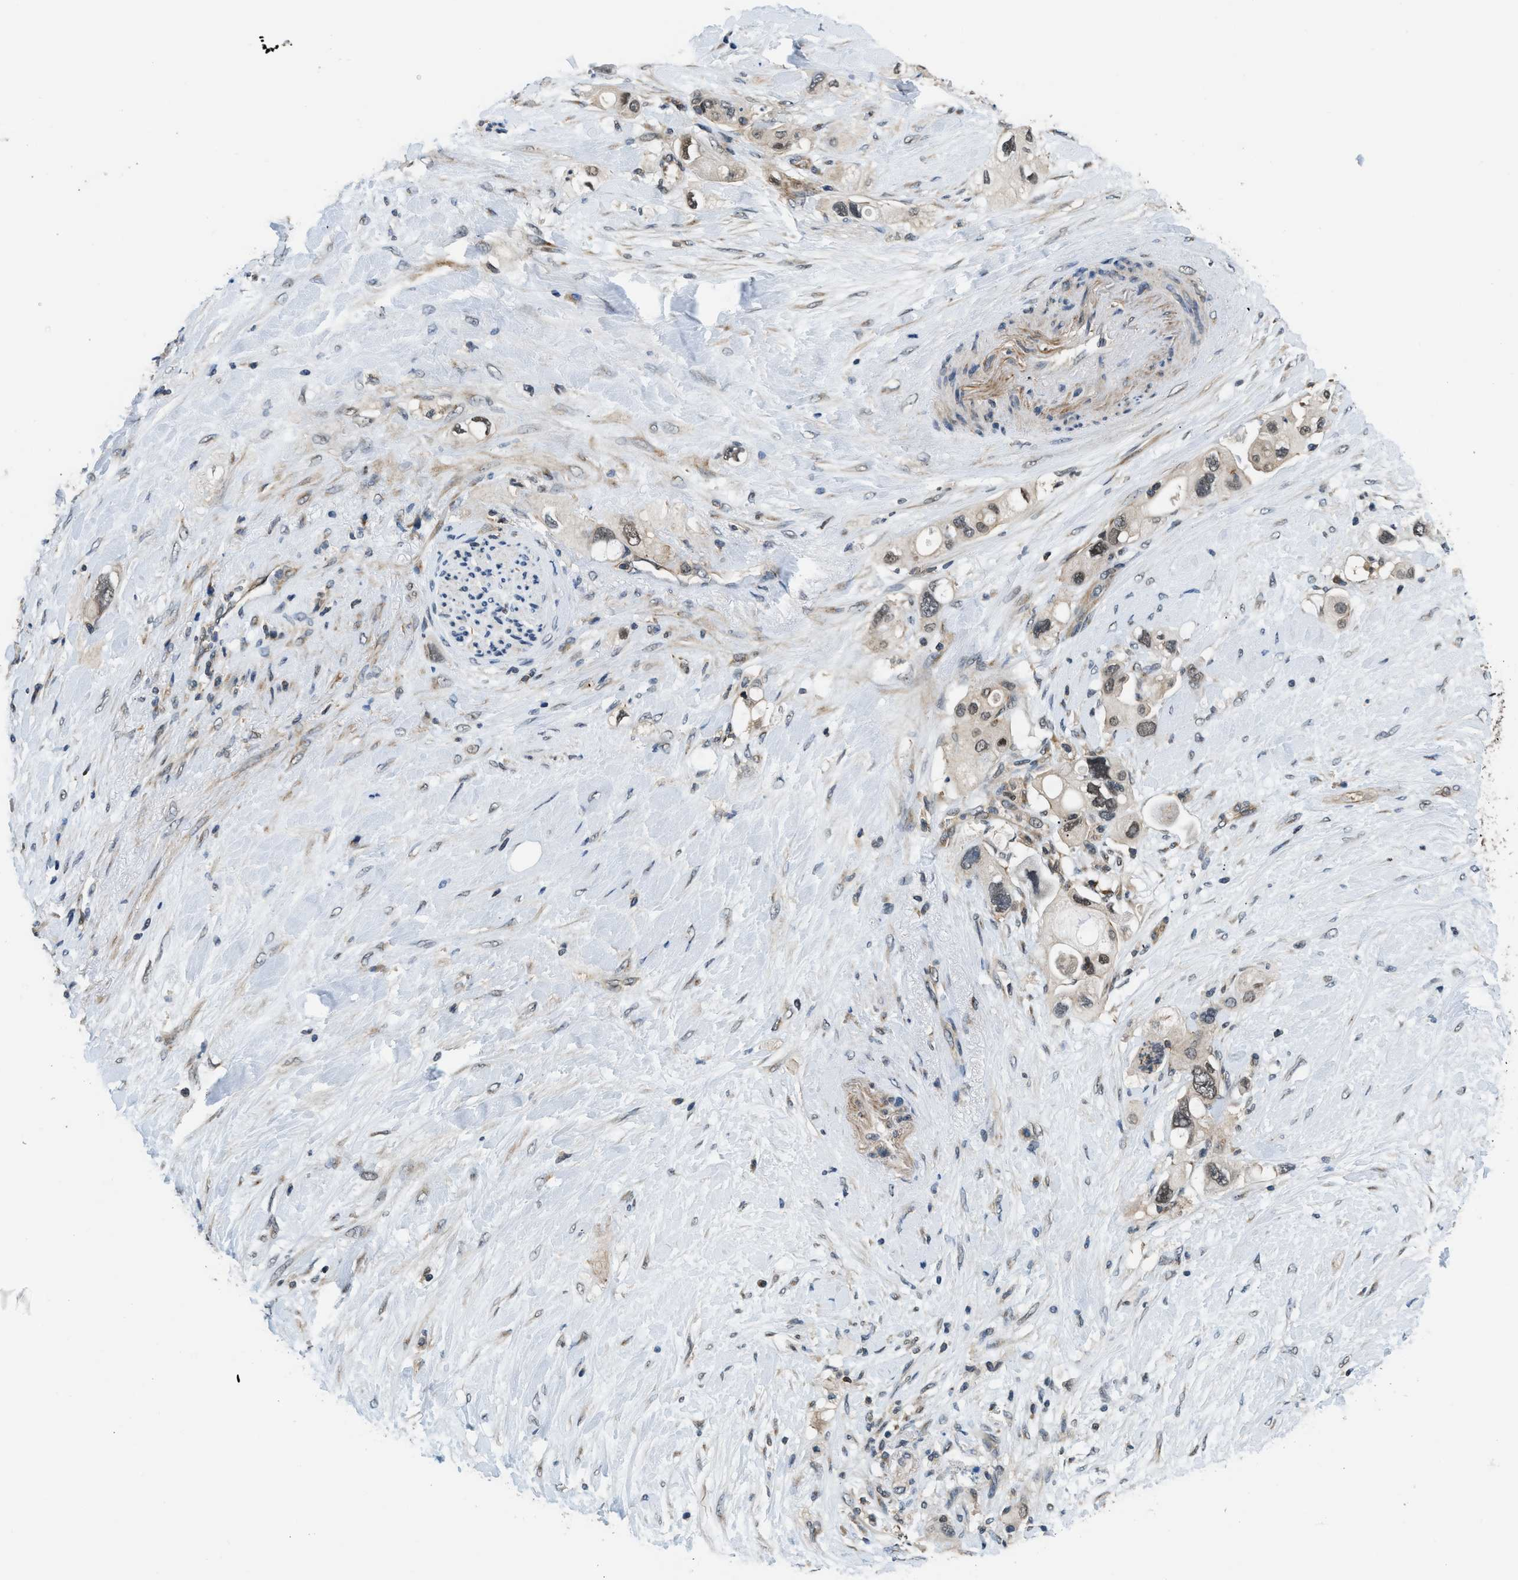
{"staining": {"intensity": "moderate", "quantity": "25%-75%", "location": "cytoplasmic/membranous,nuclear"}, "tissue": "pancreatic cancer", "cell_type": "Tumor cells", "image_type": "cancer", "snomed": [{"axis": "morphology", "description": "Adenocarcinoma, NOS"}, {"axis": "topography", "description": "Pancreas"}], "caption": "Pancreatic cancer (adenocarcinoma) stained for a protein (brown) exhibits moderate cytoplasmic/membranous and nuclear positive expression in approximately 25%-75% of tumor cells.", "gene": "MTMR1", "patient": {"sex": "female", "age": 56}}